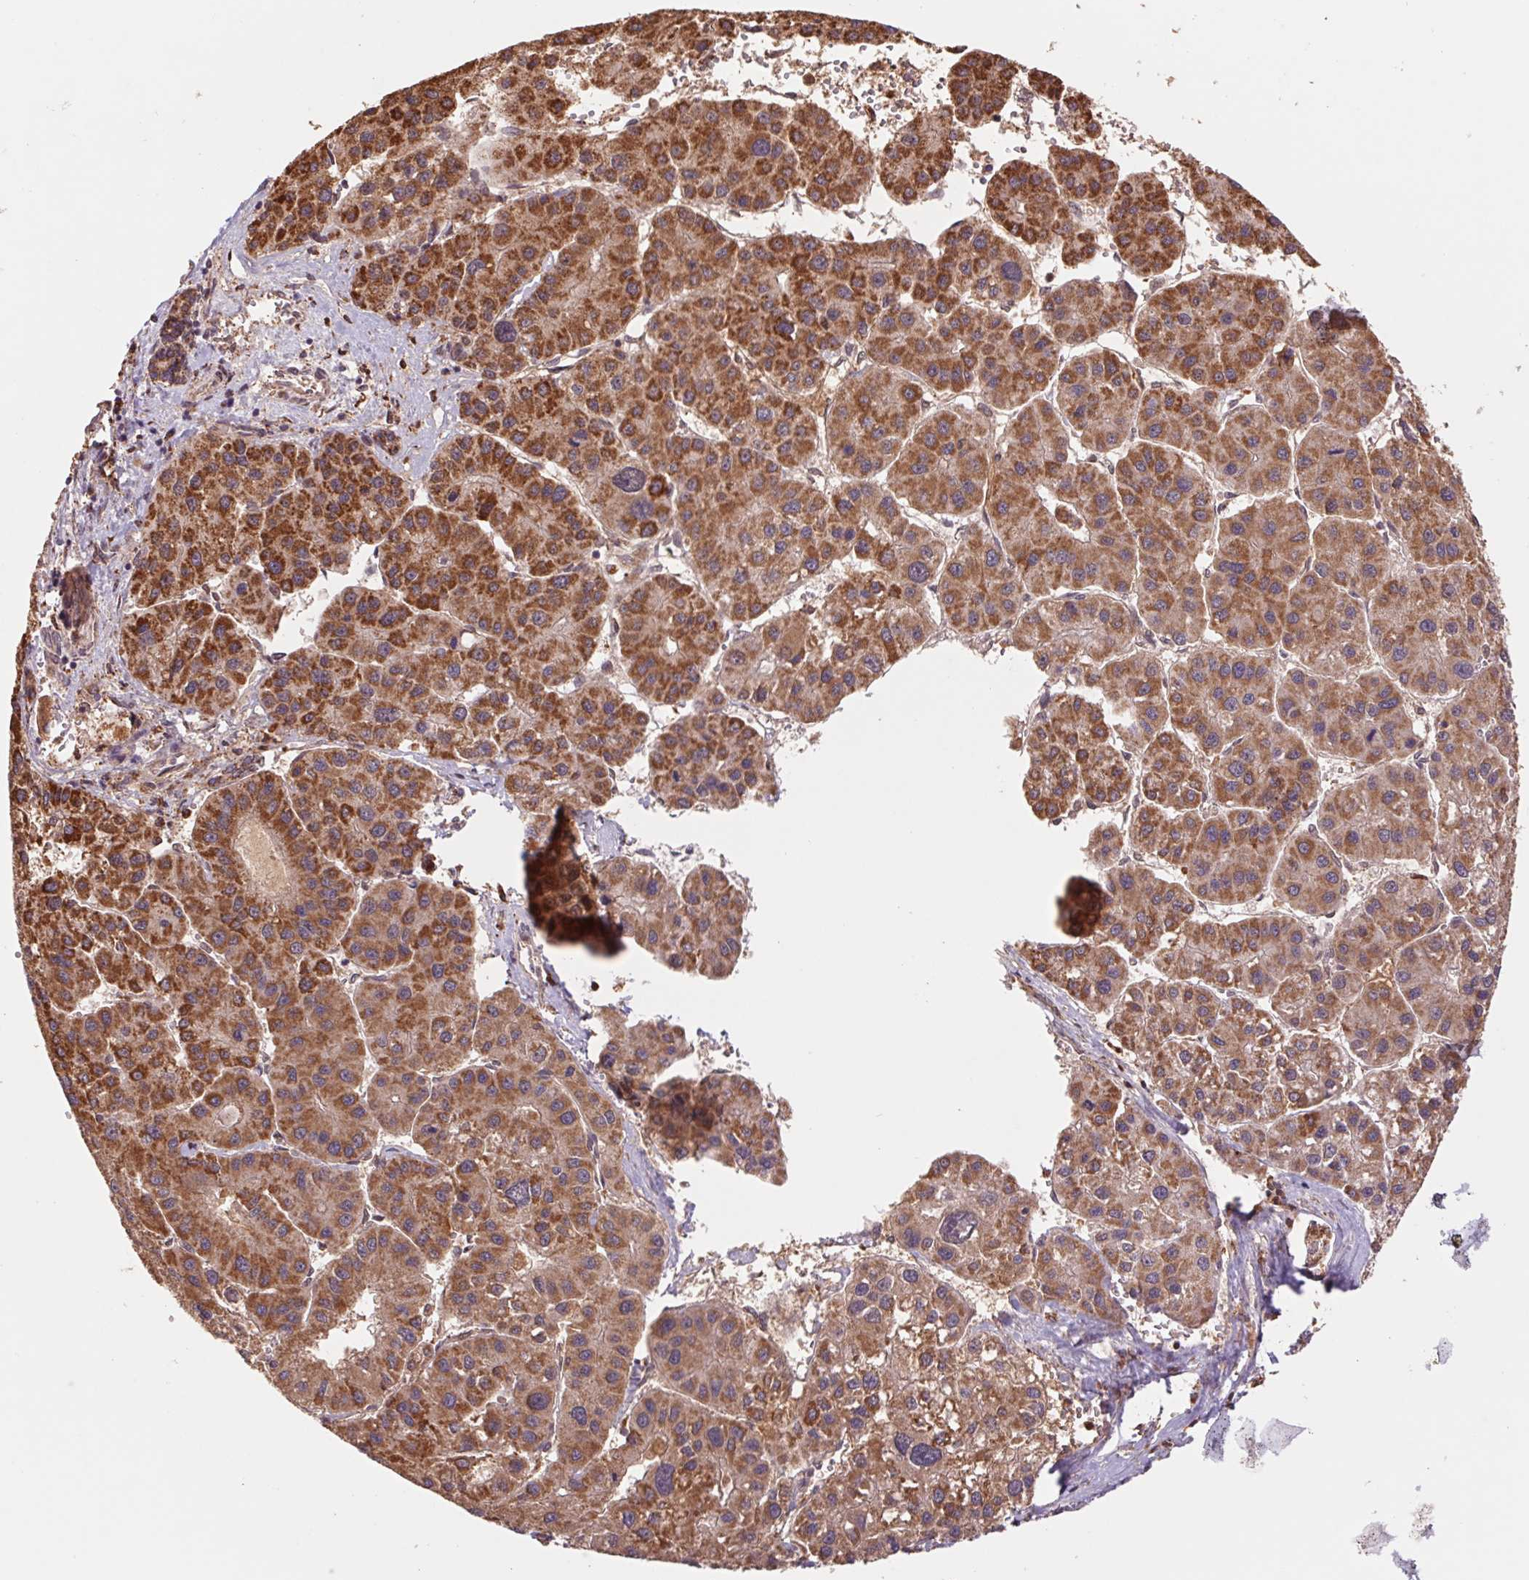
{"staining": {"intensity": "strong", "quantity": ">75%", "location": "cytoplasmic/membranous"}, "tissue": "liver cancer", "cell_type": "Tumor cells", "image_type": "cancer", "snomed": [{"axis": "morphology", "description": "Carcinoma, Hepatocellular, NOS"}, {"axis": "topography", "description": "Liver"}], "caption": "Immunohistochemistry (DAB (3,3'-diaminobenzidine)) staining of hepatocellular carcinoma (liver) demonstrates strong cytoplasmic/membranous protein expression in about >75% of tumor cells.", "gene": "URM1", "patient": {"sex": "male", "age": 73}}